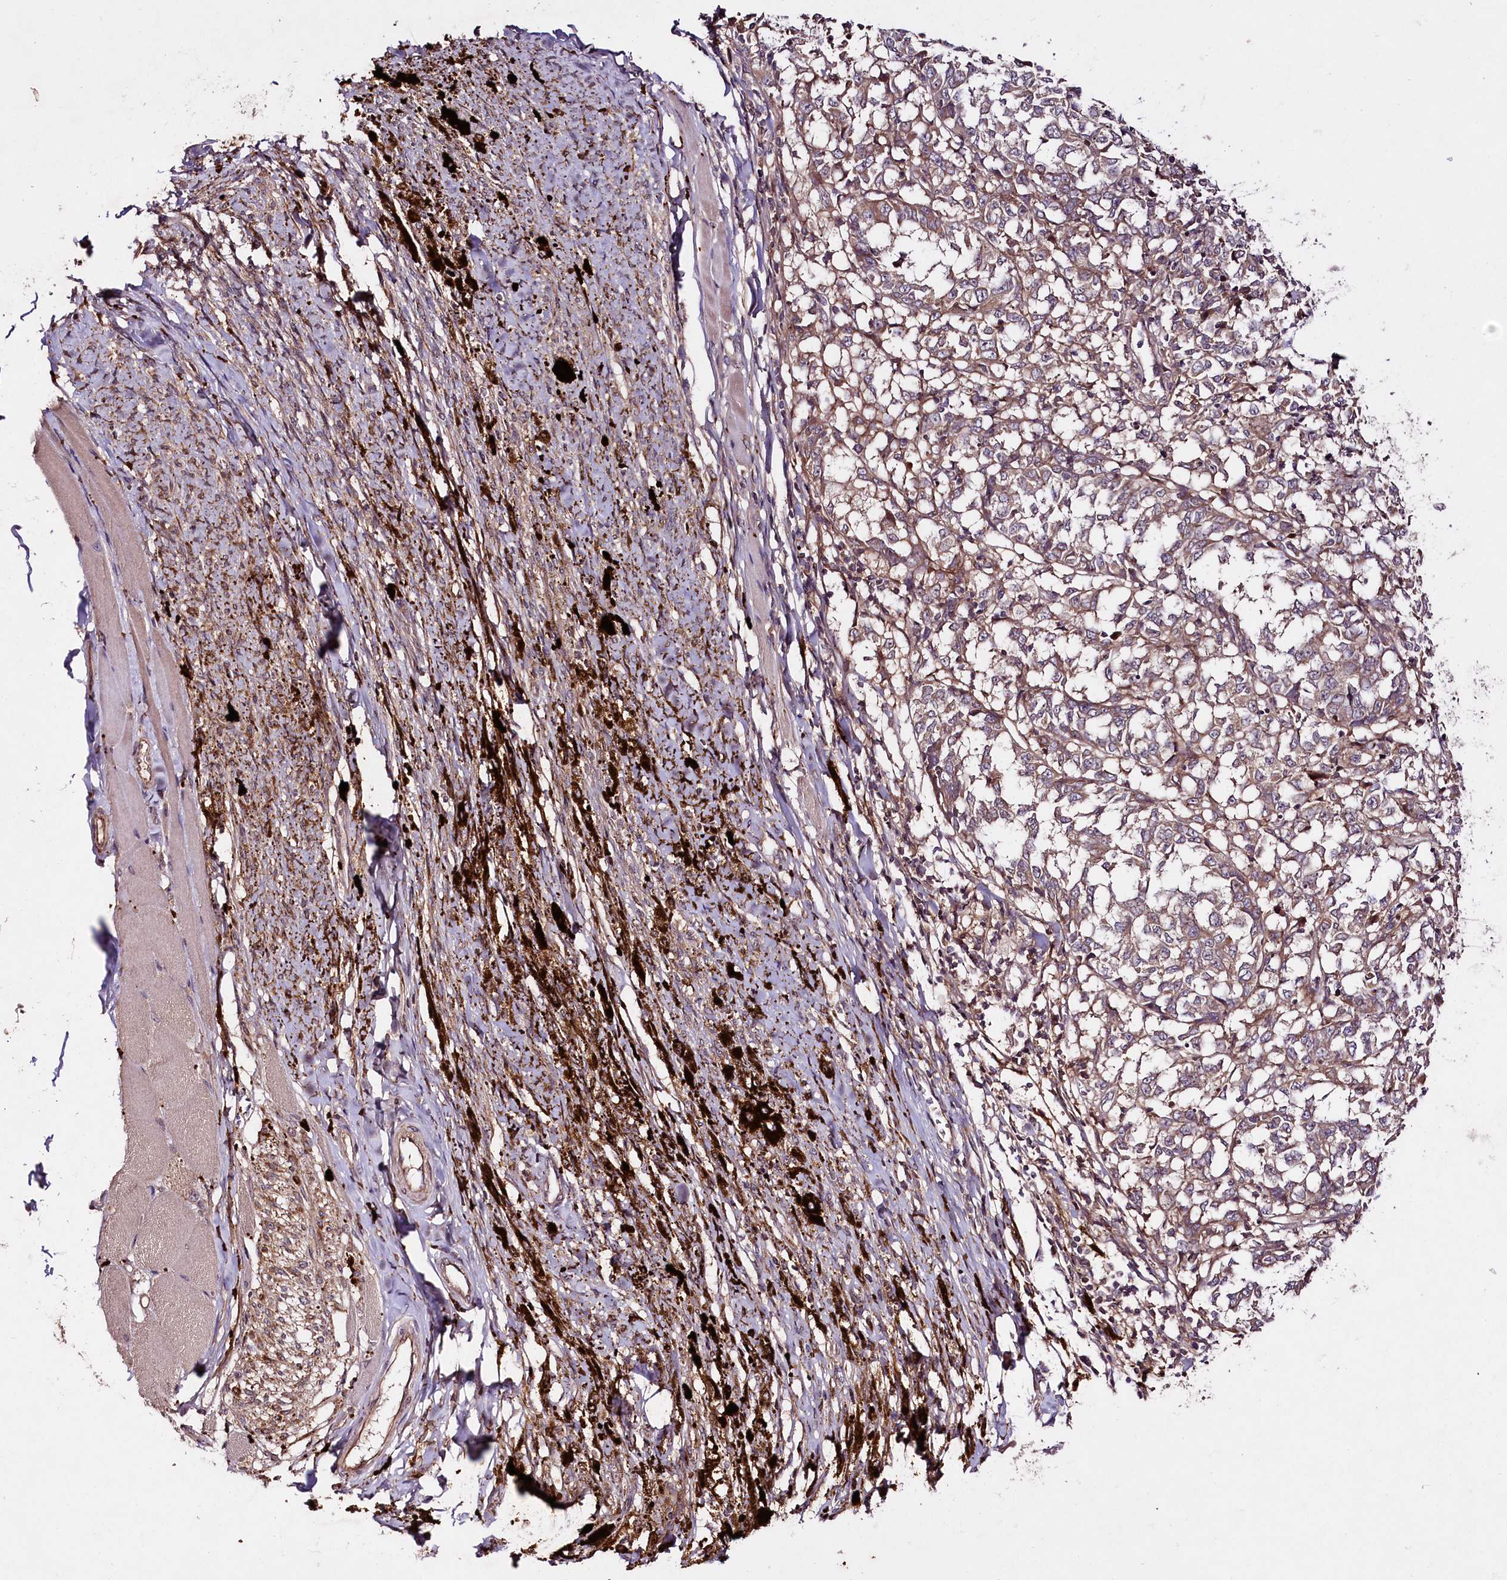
{"staining": {"intensity": "moderate", "quantity": ">75%", "location": "cytoplasmic/membranous"}, "tissue": "melanoma", "cell_type": "Tumor cells", "image_type": "cancer", "snomed": [{"axis": "morphology", "description": "Malignant melanoma, NOS"}, {"axis": "topography", "description": "Skin"}], "caption": "This histopathology image reveals malignant melanoma stained with immunohistochemistry (IHC) to label a protein in brown. The cytoplasmic/membranous of tumor cells show moderate positivity for the protein. Nuclei are counter-stained blue.", "gene": "TNPO3", "patient": {"sex": "female", "age": 72}}